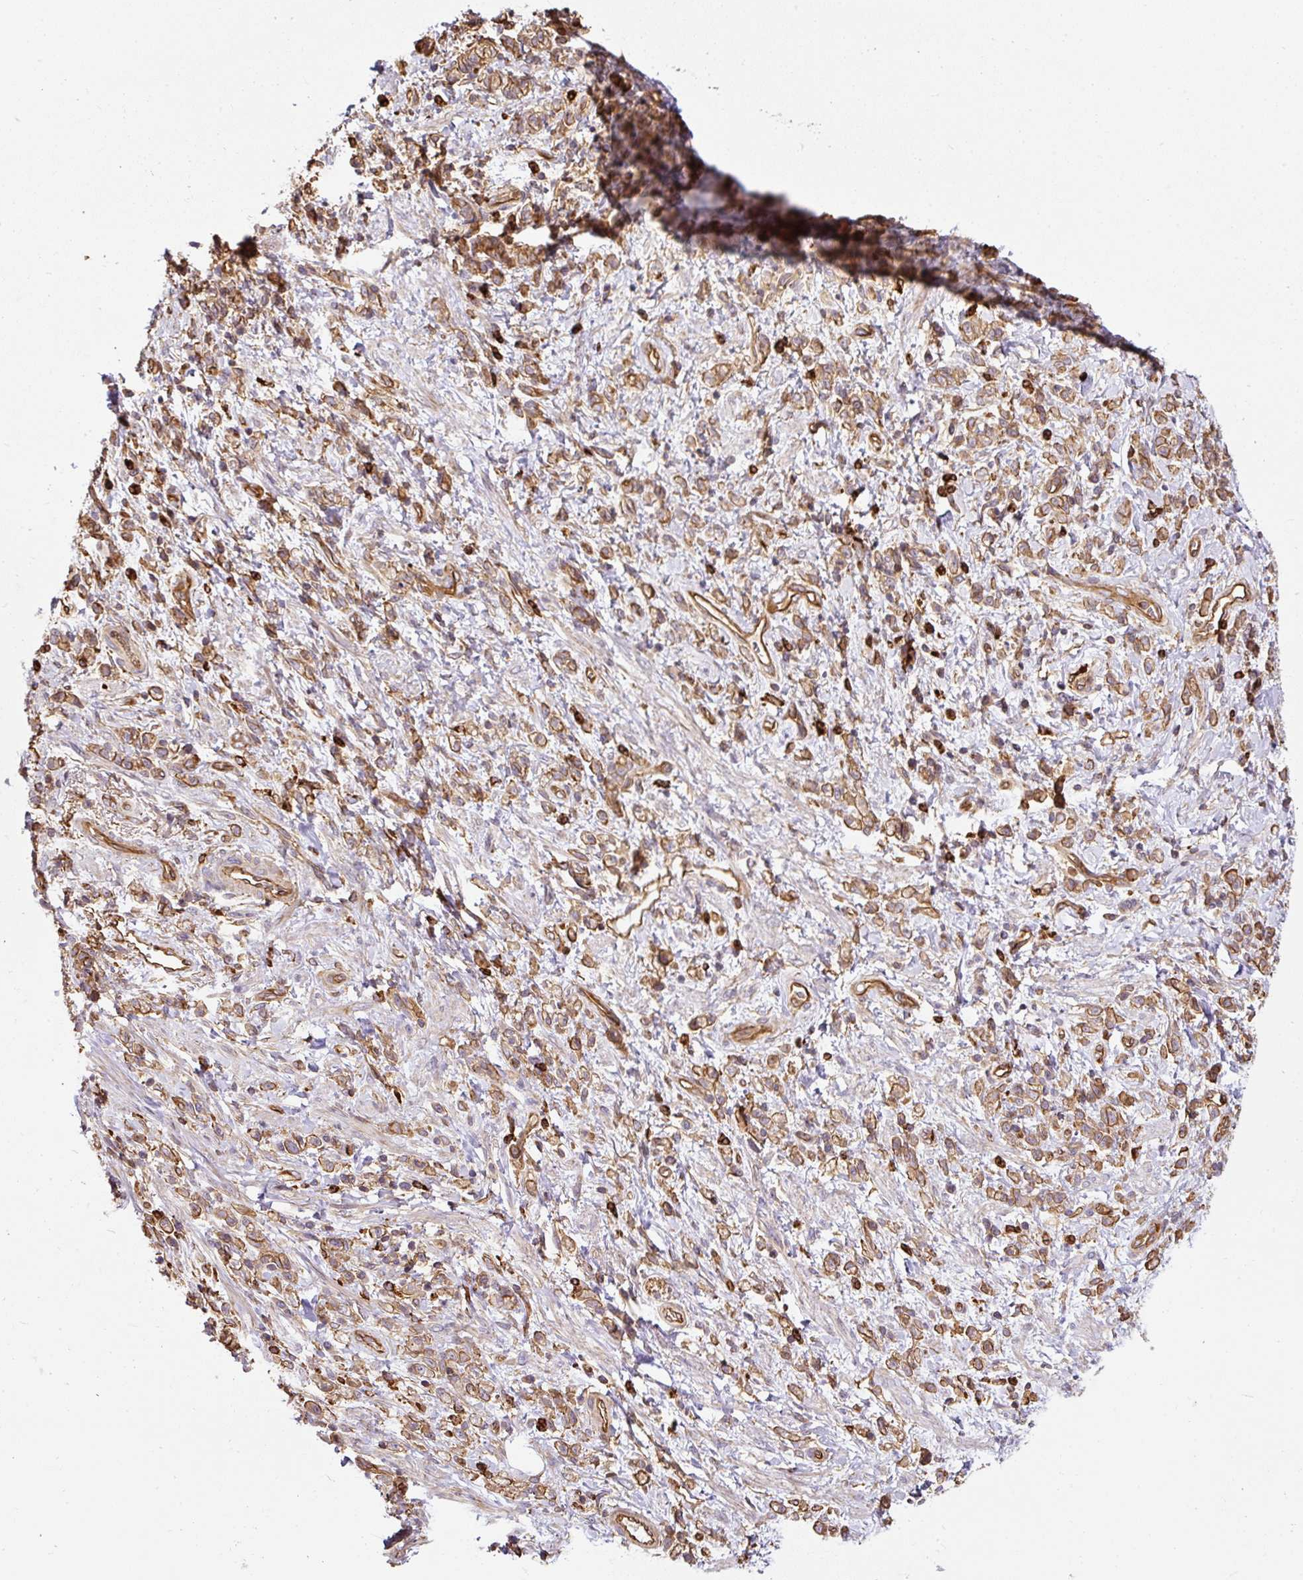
{"staining": {"intensity": "moderate", "quantity": ">75%", "location": "cytoplasmic/membranous"}, "tissue": "stomach cancer", "cell_type": "Tumor cells", "image_type": "cancer", "snomed": [{"axis": "morphology", "description": "Adenocarcinoma, NOS"}, {"axis": "topography", "description": "Stomach"}], "caption": "Immunohistochemical staining of stomach cancer (adenocarcinoma) demonstrates medium levels of moderate cytoplasmic/membranous protein positivity in approximately >75% of tumor cells.", "gene": "B3GALT5", "patient": {"sex": "male", "age": 77}}